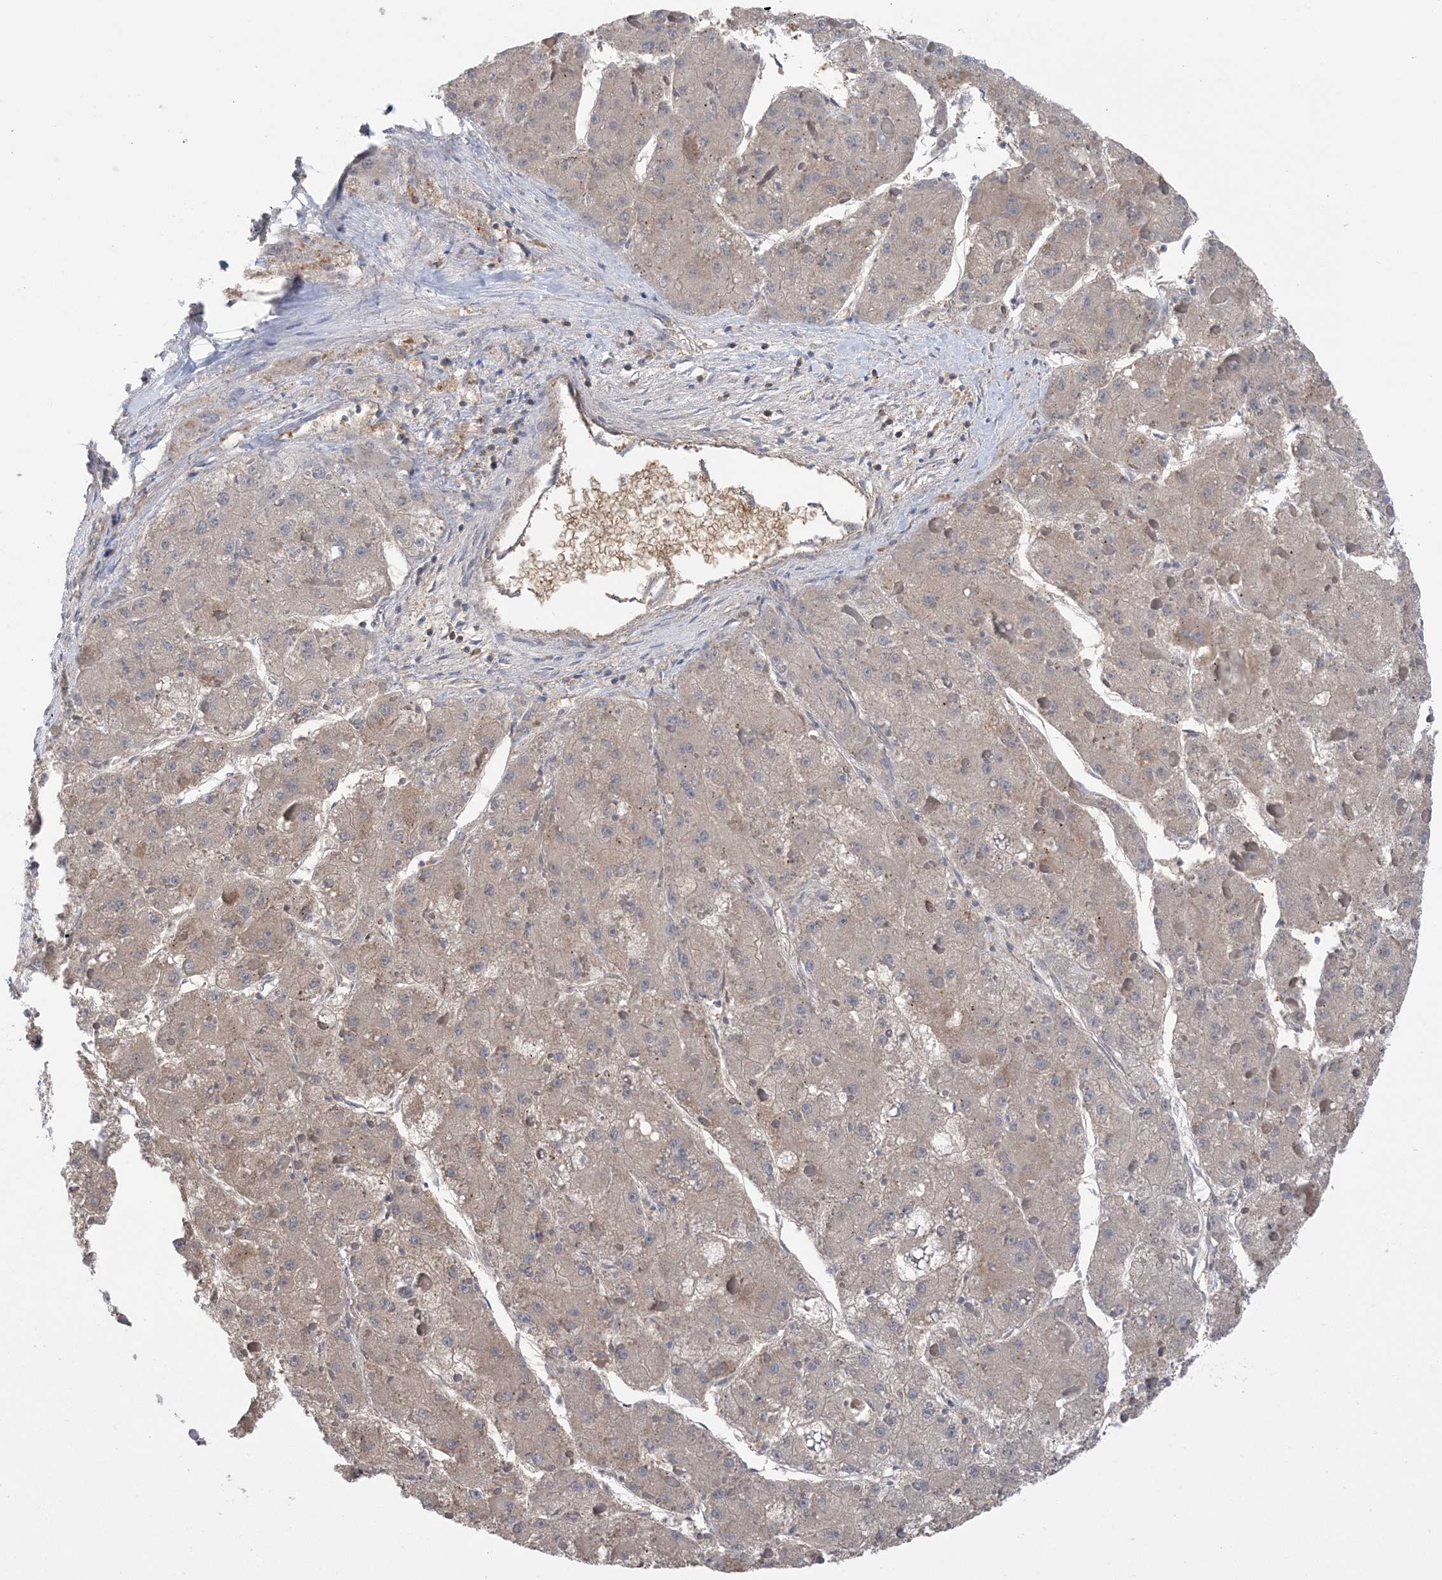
{"staining": {"intensity": "negative", "quantity": "none", "location": "none"}, "tissue": "liver cancer", "cell_type": "Tumor cells", "image_type": "cancer", "snomed": [{"axis": "morphology", "description": "Carcinoma, Hepatocellular, NOS"}, {"axis": "topography", "description": "Liver"}], "caption": "Tumor cells are negative for protein expression in human liver cancer (hepatocellular carcinoma). Brightfield microscopy of IHC stained with DAB (brown) and hematoxylin (blue), captured at high magnification.", "gene": "HIKESHI", "patient": {"sex": "female", "age": 73}}